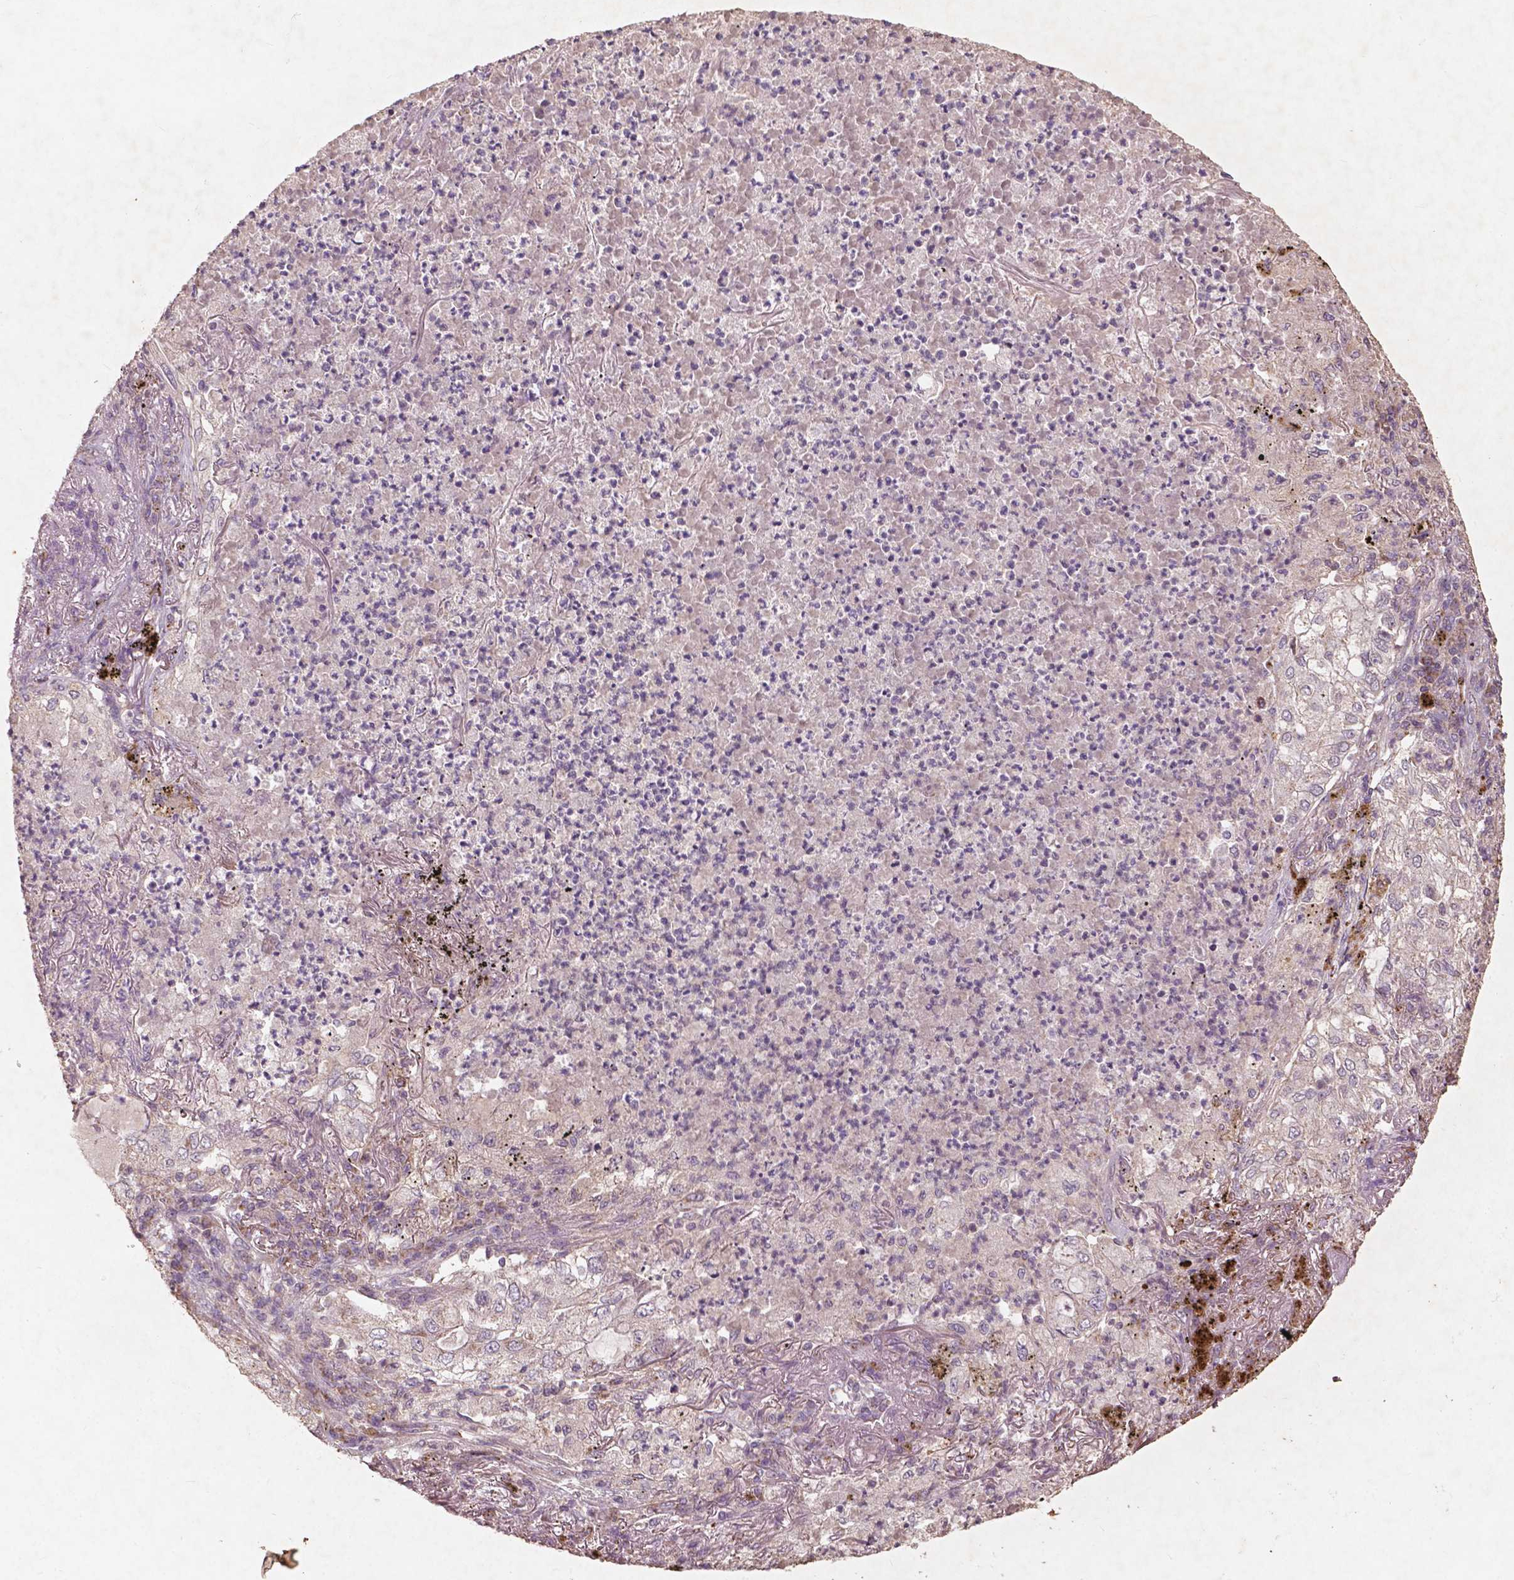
{"staining": {"intensity": "weak", "quantity": ">75%", "location": "cytoplasmic/membranous"}, "tissue": "lung cancer", "cell_type": "Tumor cells", "image_type": "cancer", "snomed": [{"axis": "morphology", "description": "Adenocarcinoma, NOS"}, {"axis": "topography", "description": "Lung"}], "caption": "This histopathology image demonstrates immunohistochemistry staining of lung cancer, with low weak cytoplasmic/membranous positivity in approximately >75% of tumor cells.", "gene": "ST6GALNAC5", "patient": {"sex": "female", "age": 73}}